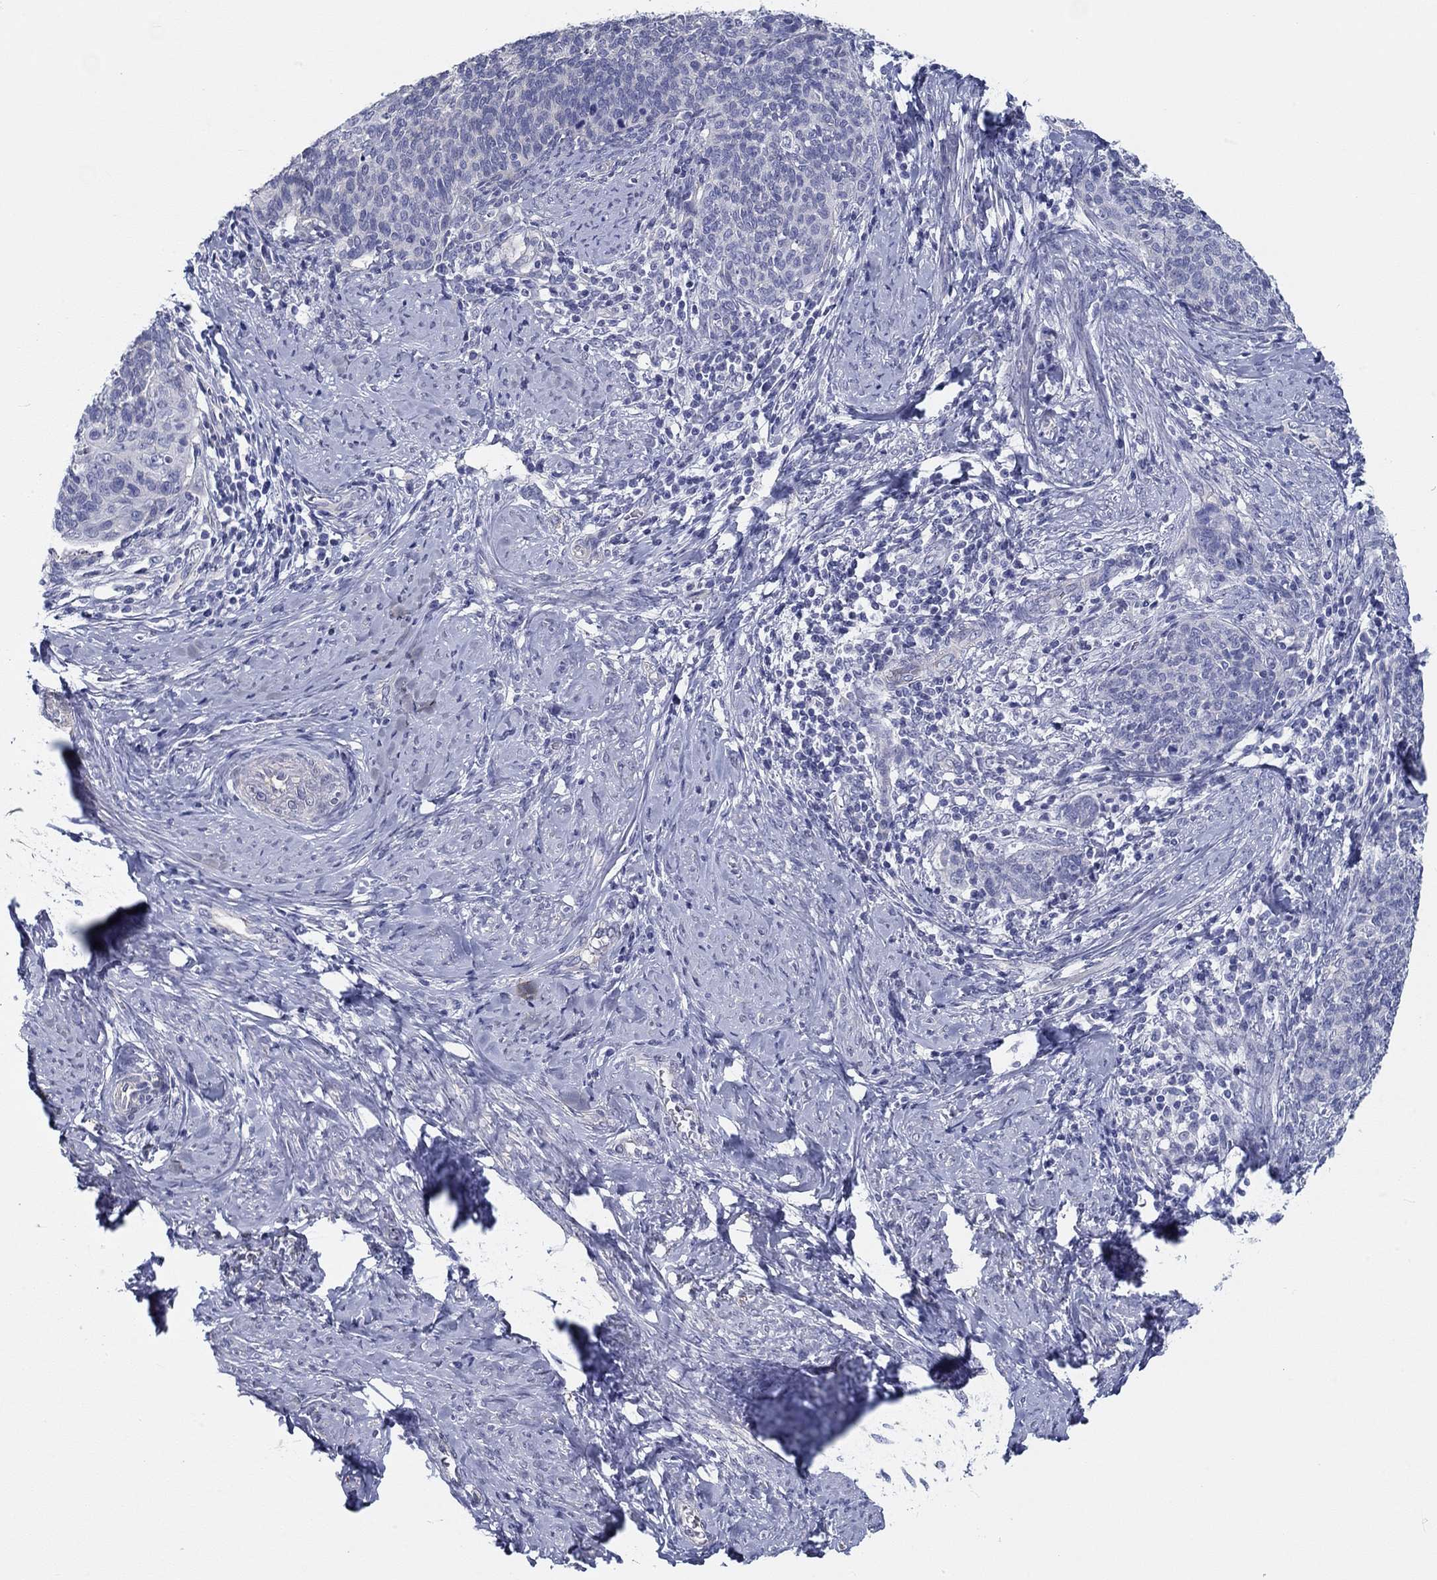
{"staining": {"intensity": "negative", "quantity": "none", "location": "none"}, "tissue": "cervical cancer", "cell_type": "Tumor cells", "image_type": "cancer", "snomed": [{"axis": "morphology", "description": "Normal tissue, NOS"}, {"axis": "morphology", "description": "Squamous cell carcinoma, NOS"}, {"axis": "topography", "description": "Cervix"}], "caption": "Tumor cells show no significant staining in cervical squamous cell carcinoma. (Immunohistochemistry (ihc), brightfield microscopy, high magnification).", "gene": "CRYGD", "patient": {"sex": "female", "age": 39}}